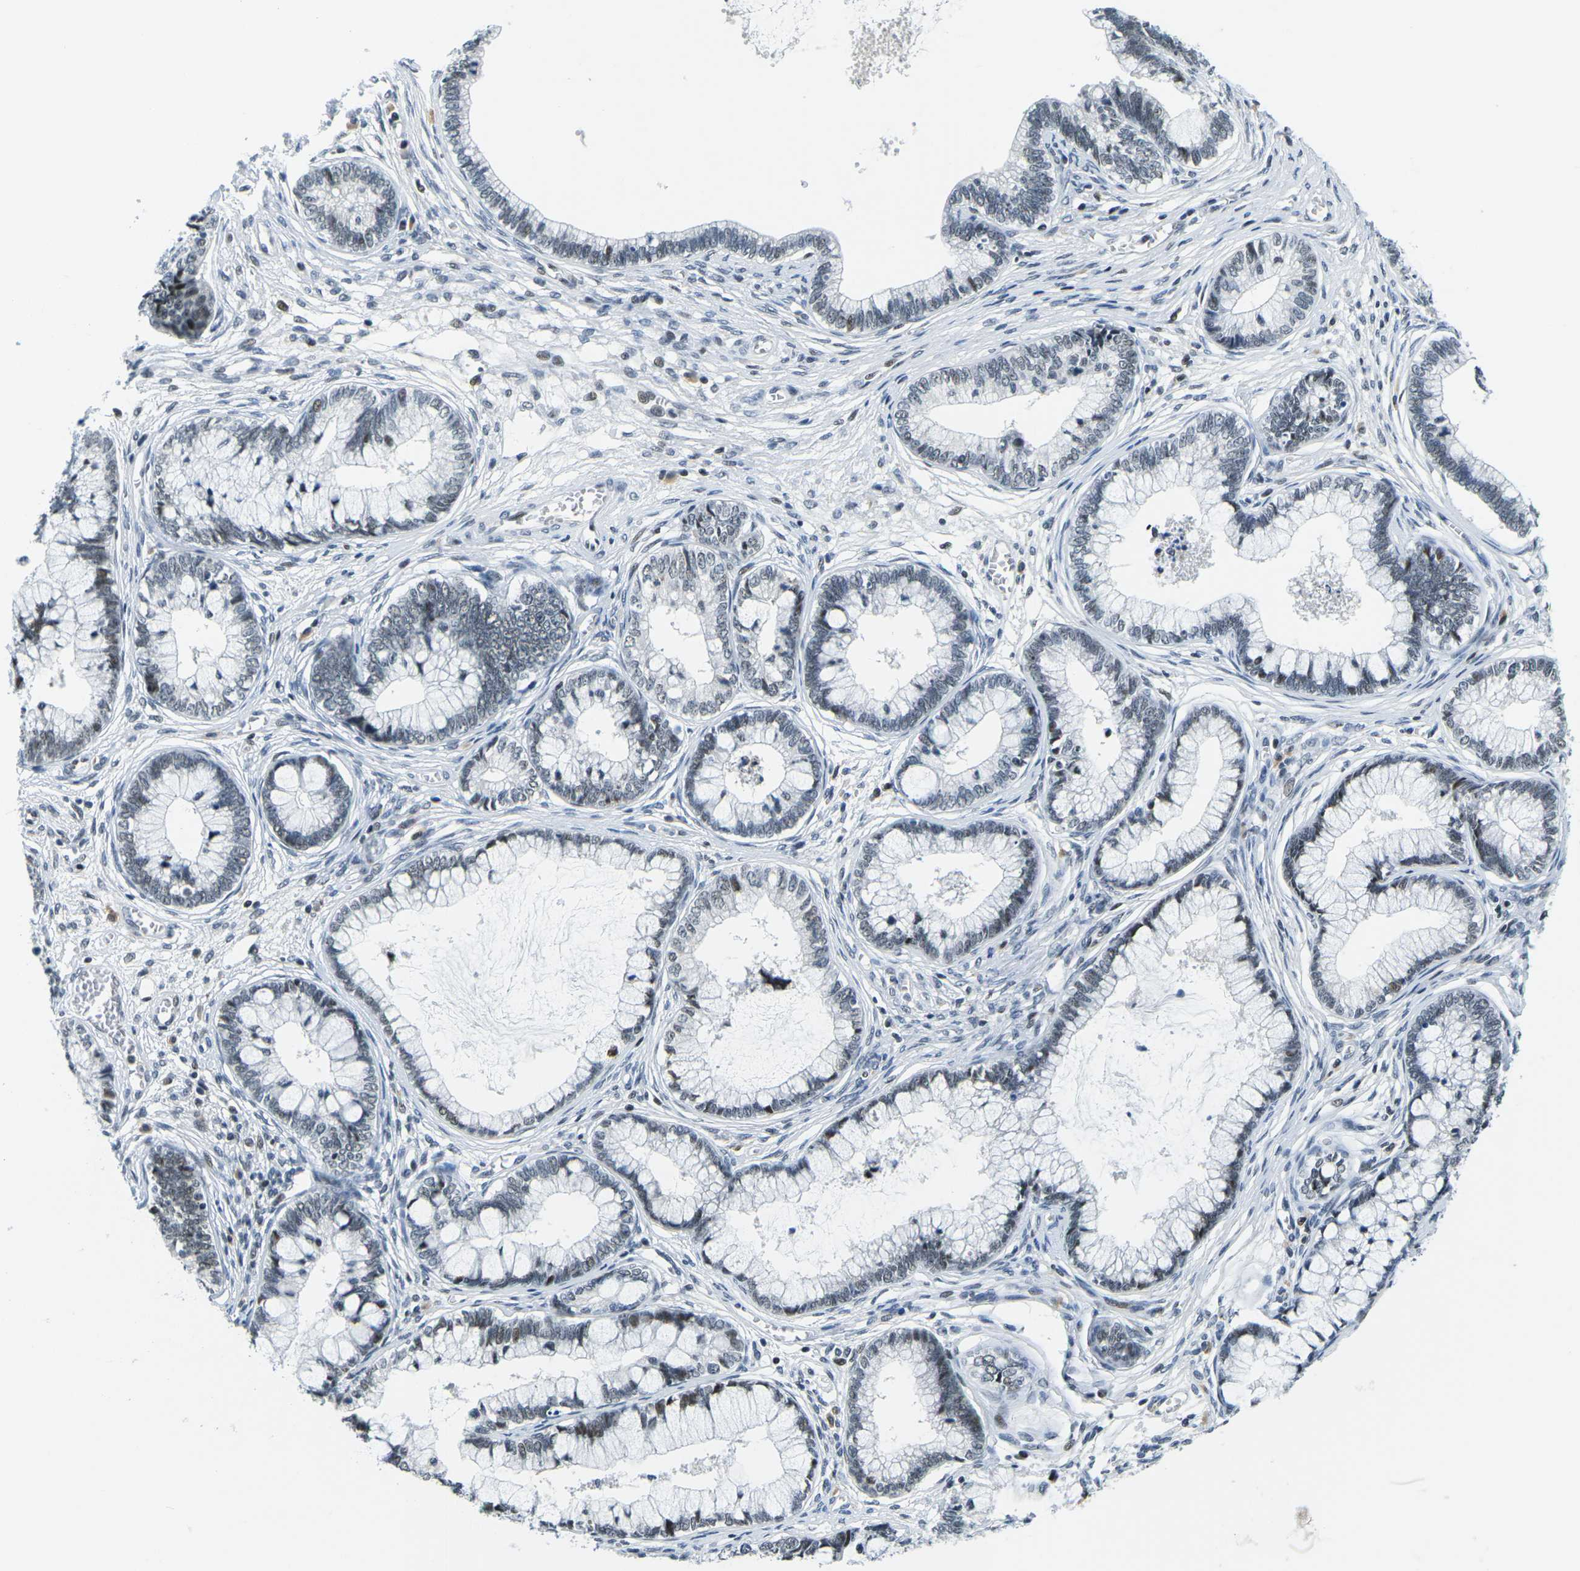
{"staining": {"intensity": "weak", "quantity": "<25%", "location": "nuclear"}, "tissue": "cervical cancer", "cell_type": "Tumor cells", "image_type": "cancer", "snomed": [{"axis": "morphology", "description": "Adenocarcinoma, NOS"}, {"axis": "topography", "description": "Cervix"}], "caption": "Cervical cancer (adenocarcinoma) was stained to show a protein in brown. There is no significant staining in tumor cells. The staining was performed using DAB (3,3'-diaminobenzidine) to visualize the protein expression in brown, while the nuclei were stained in blue with hematoxylin (Magnification: 20x).", "gene": "PRPF8", "patient": {"sex": "female", "age": 44}}